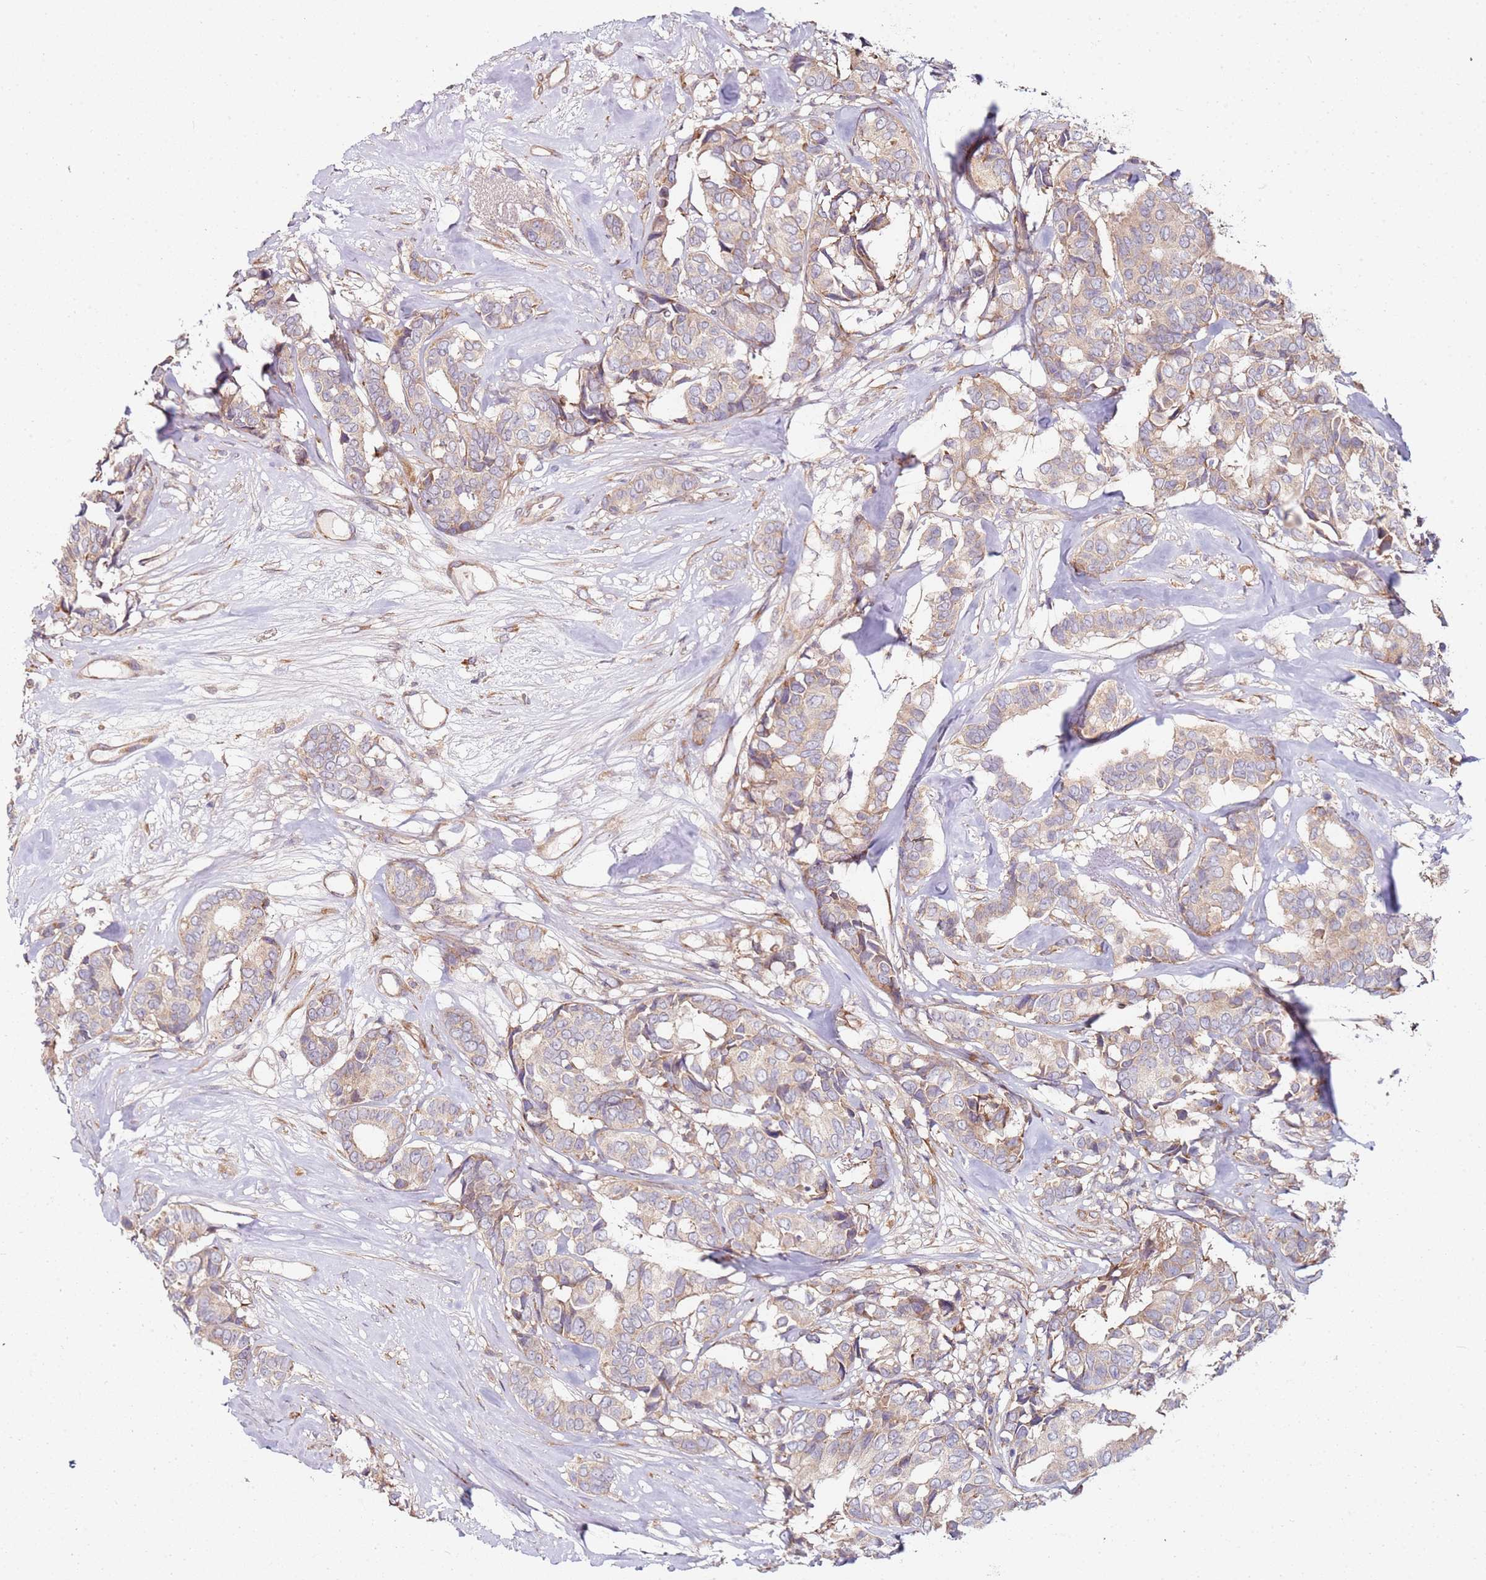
{"staining": {"intensity": "weak", "quantity": "<25%", "location": "cytoplasmic/membranous"}, "tissue": "breast cancer", "cell_type": "Tumor cells", "image_type": "cancer", "snomed": [{"axis": "morphology", "description": "Duct carcinoma"}, {"axis": "topography", "description": "Breast"}], "caption": "Immunohistochemistry photomicrograph of human breast cancer stained for a protein (brown), which reveals no staining in tumor cells.", "gene": "RPS3A", "patient": {"sex": "female", "age": 87}}